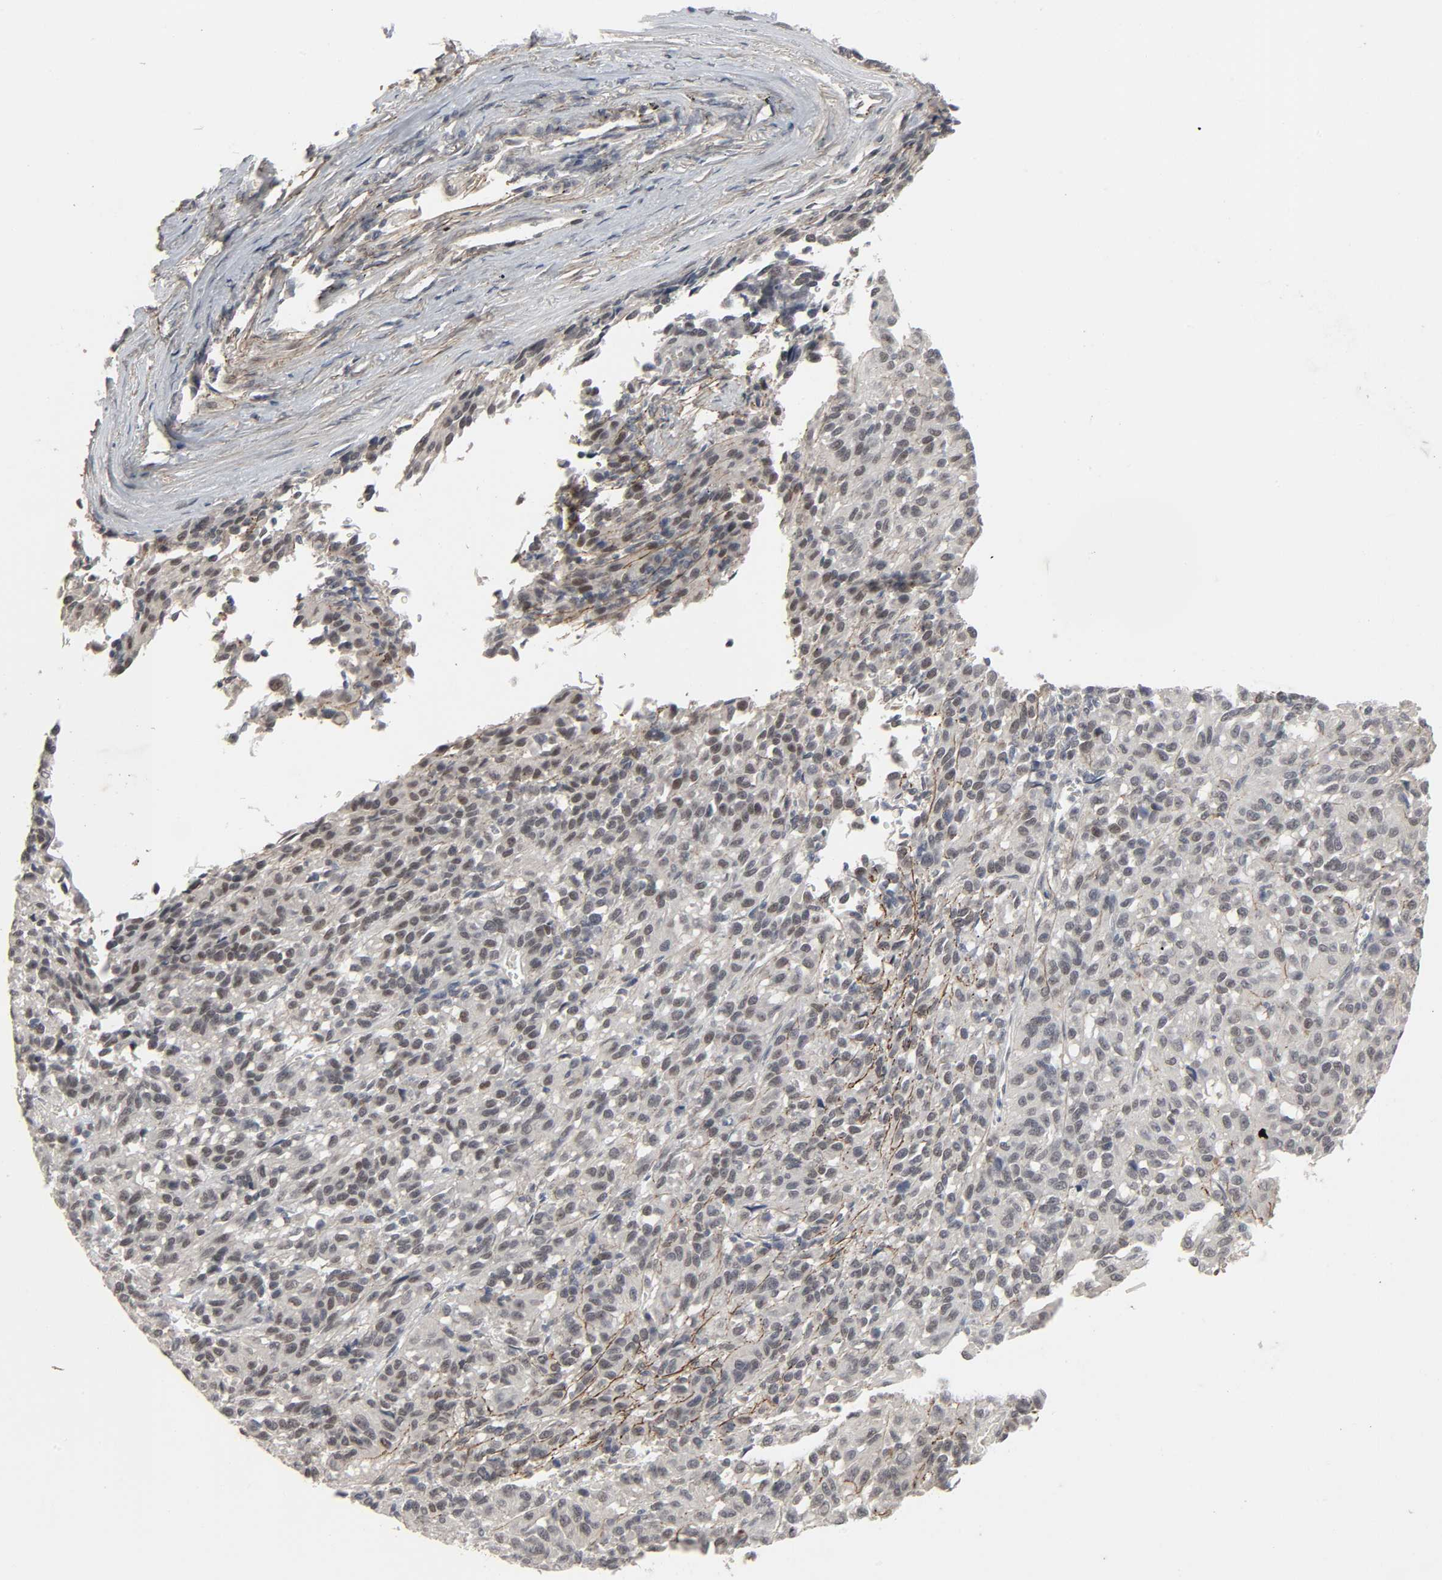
{"staining": {"intensity": "negative", "quantity": "none", "location": "none"}, "tissue": "melanoma", "cell_type": "Tumor cells", "image_type": "cancer", "snomed": [{"axis": "morphology", "description": "Malignant melanoma, Metastatic site"}, {"axis": "topography", "description": "Lung"}], "caption": "High magnification brightfield microscopy of melanoma stained with DAB (3,3'-diaminobenzidine) (brown) and counterstained with hematoxylin (blue): tumor cells show no significant expression.", "gene": "ZNF222", "patient": {"sex": "male", "age": 64}}